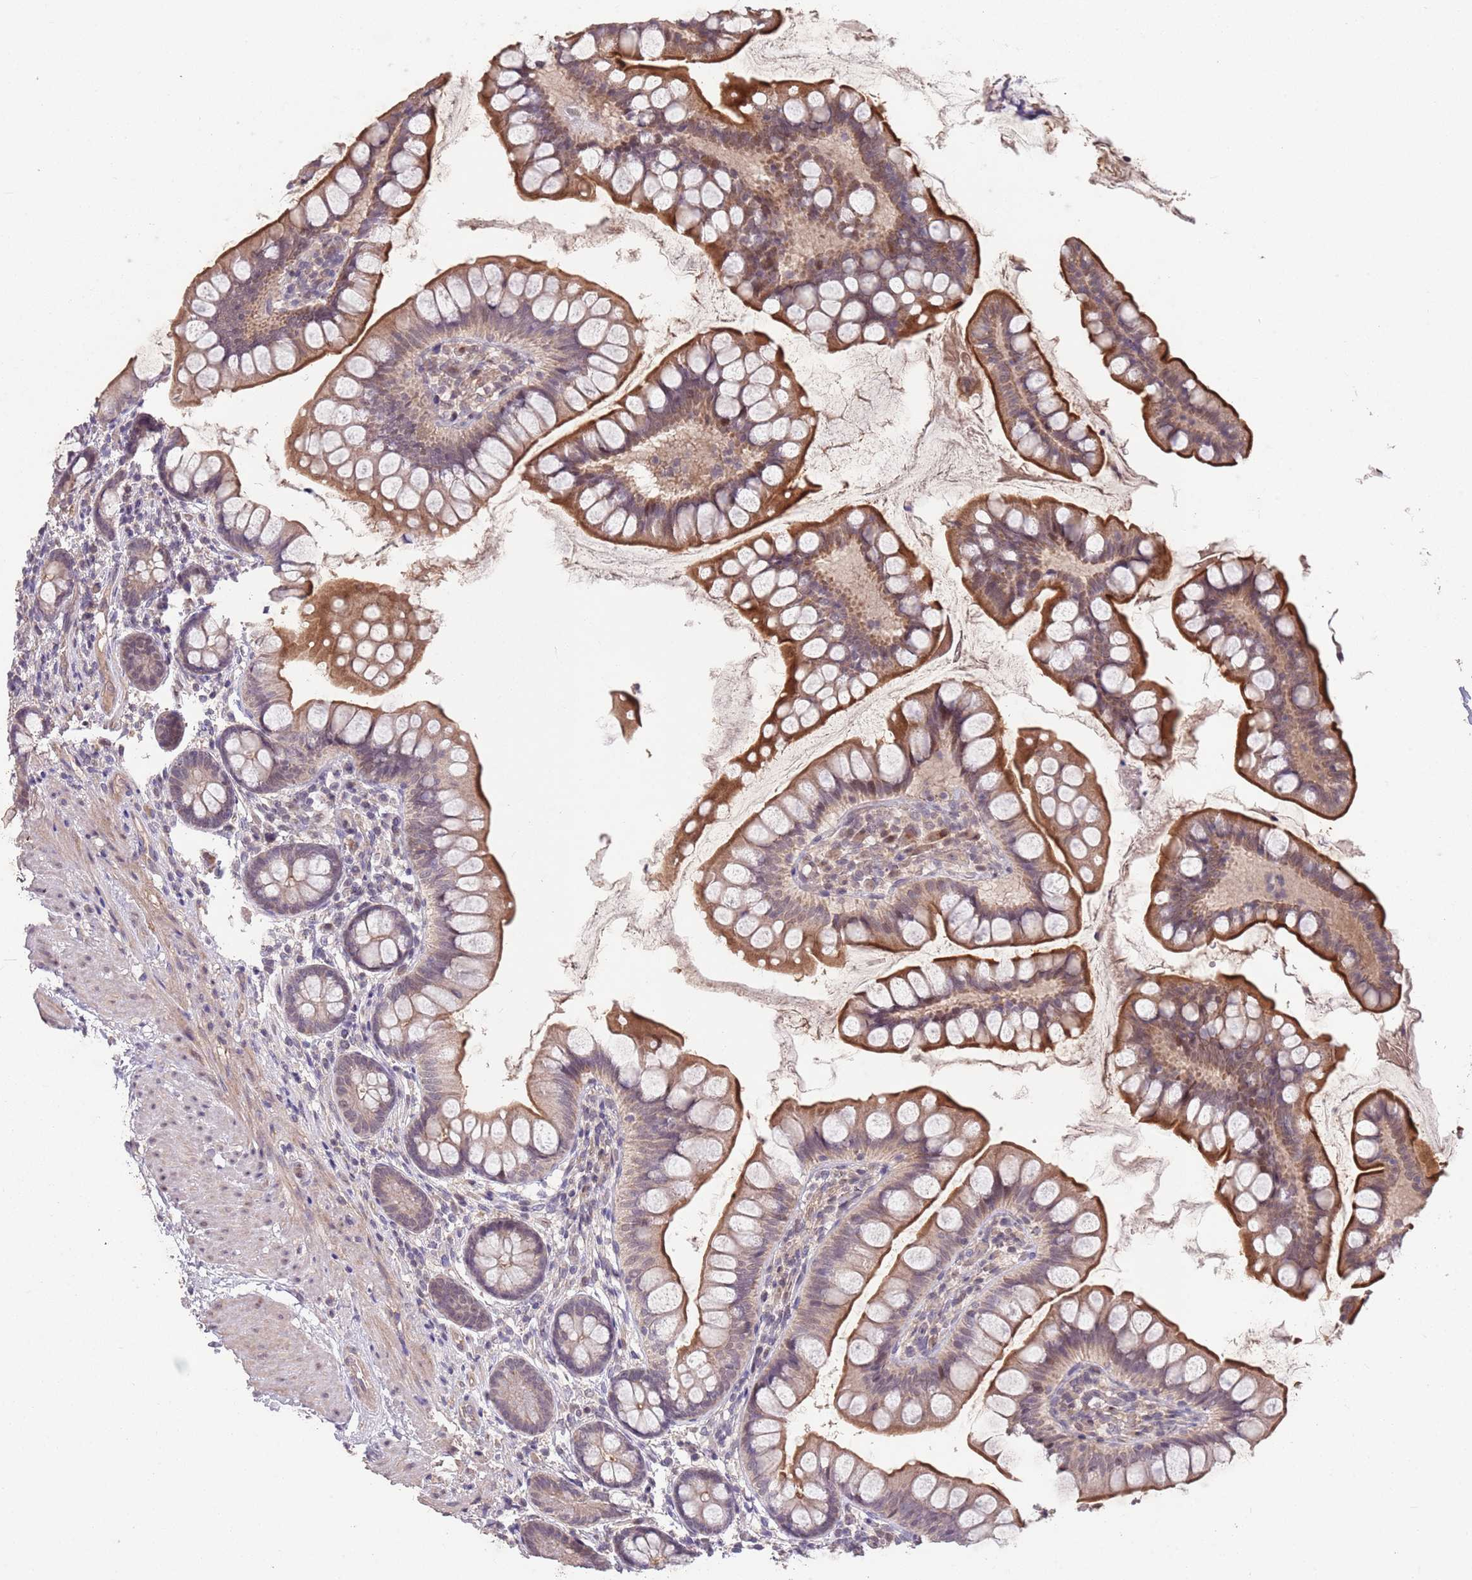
{"staining": {"intensity": "moderate", "quantity": ">75%", "location": "cytoplasmic/membranous"}, "tissue": "small intestine", "cell_type": "Glandular cells", "image_type": "normal", "snomed": [{"axis": "morphology", "description": "Normal tissue, NOS"}, {"axis": "topography", "description": "Small intestine"}], "caption": "The photomicrograph reveals immunohistochemical staining of unremarkable small intestine. There is moderate cytoplasmic/membranous expression is identified in approximately >75% of glandular cells. The staining was performed using DAB (3,3'-diaminobenzidine) to visualize the protein expression in brown, while the nuclei were stained in blue with hematoxylin (Magnification: 20x).", "gene": "MEI1", "patient": {"sex": "male", "age": 70}}